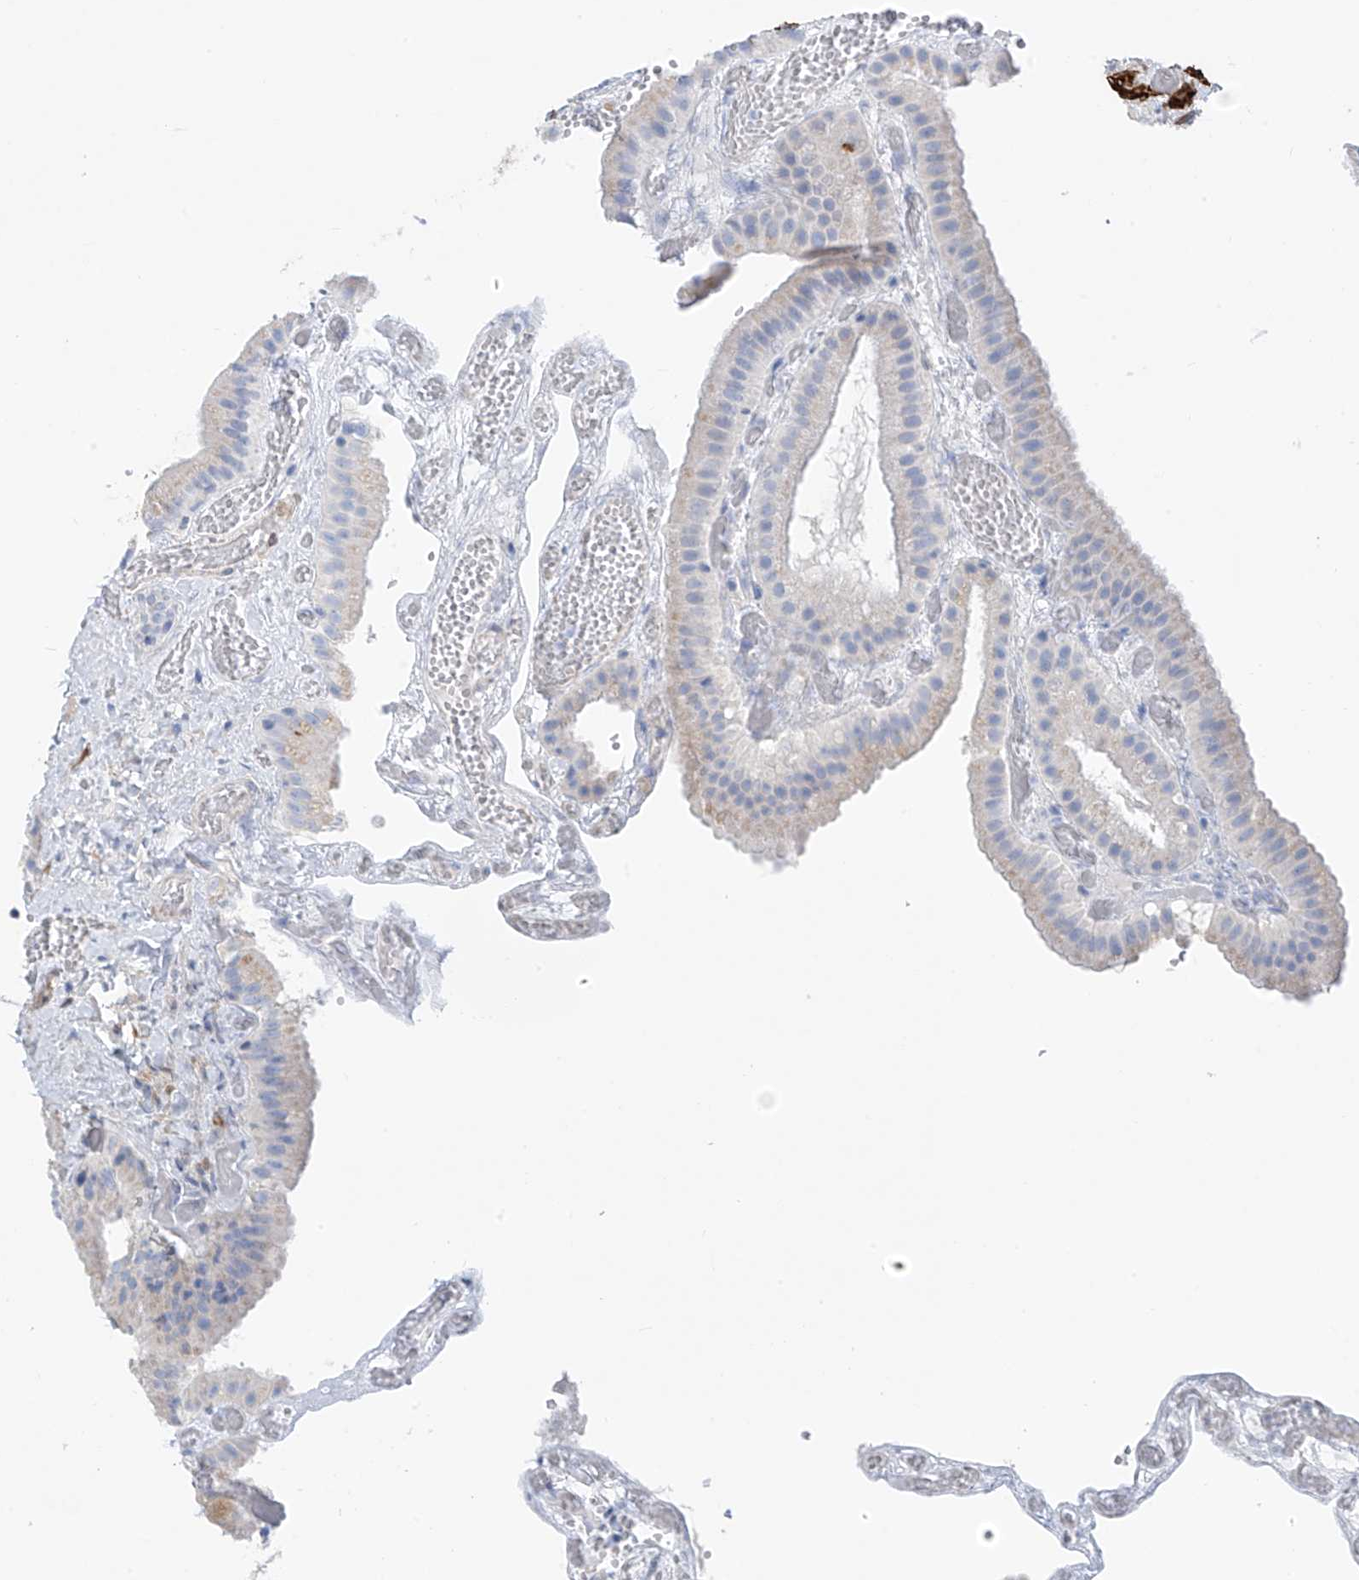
{"staining": {"intensity": "negative", "quantity": "none", "location": "none"}, "tissue": "gallbladder", "cell_type": "Glandular cells", "image_type": "normal", "snomed": [{"axis": "morphology", "description": "Normal tissue, NOS"}, {"axis": "topography", "description": "Gallbladder"}], "caption": "A histopathology image of human gallbladder is negative for staining in glandular cells. (Brightfield microscopy of DAB immunohistochemistry (IHC) at high magnification).", "gene": "GLMP", "patient": {"sex": "female", "age": 64}}